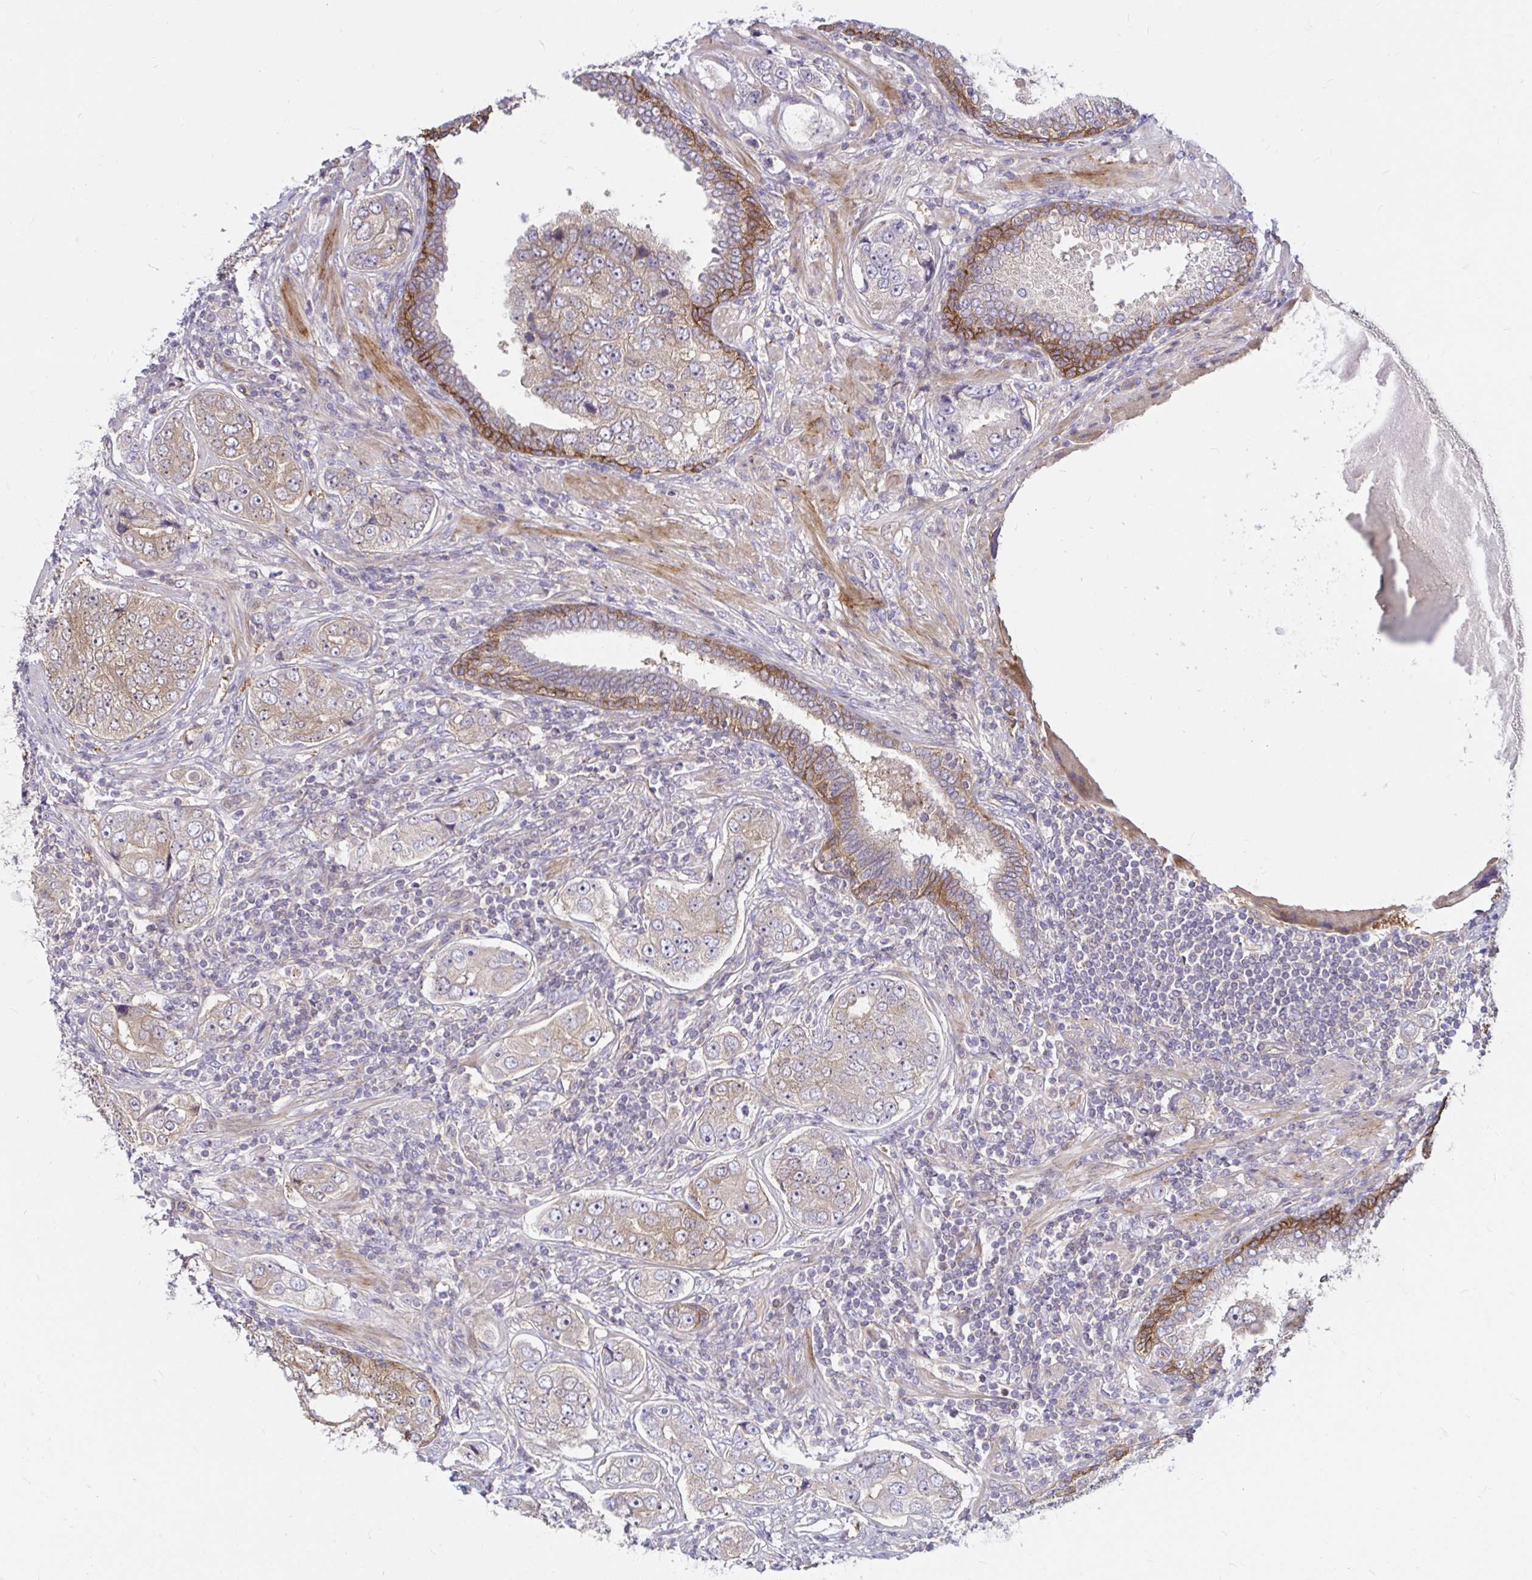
{"staining": {"intensity": "moderate", "quantity": "<25%", "location": "cytoplasmic/membranous"}, "tissue": "prostate cancer", "cell_type": "Tumor cells", "image_type": "cancer", "snomed": [{"axis": "morphology", "description": "Adenocarcinoma, High grade"}, {"axis": "topography", "description": "Prostate"}], "caption": "A photomicrograph of human prostate cancer (adenocarcinoma (high-grade)) stained for a protein displays moderate cytoplasmic/membranous brown staining in tumor cells.", "gene": "ITGA2", "patient": {"sex": "male", "age": 60}}